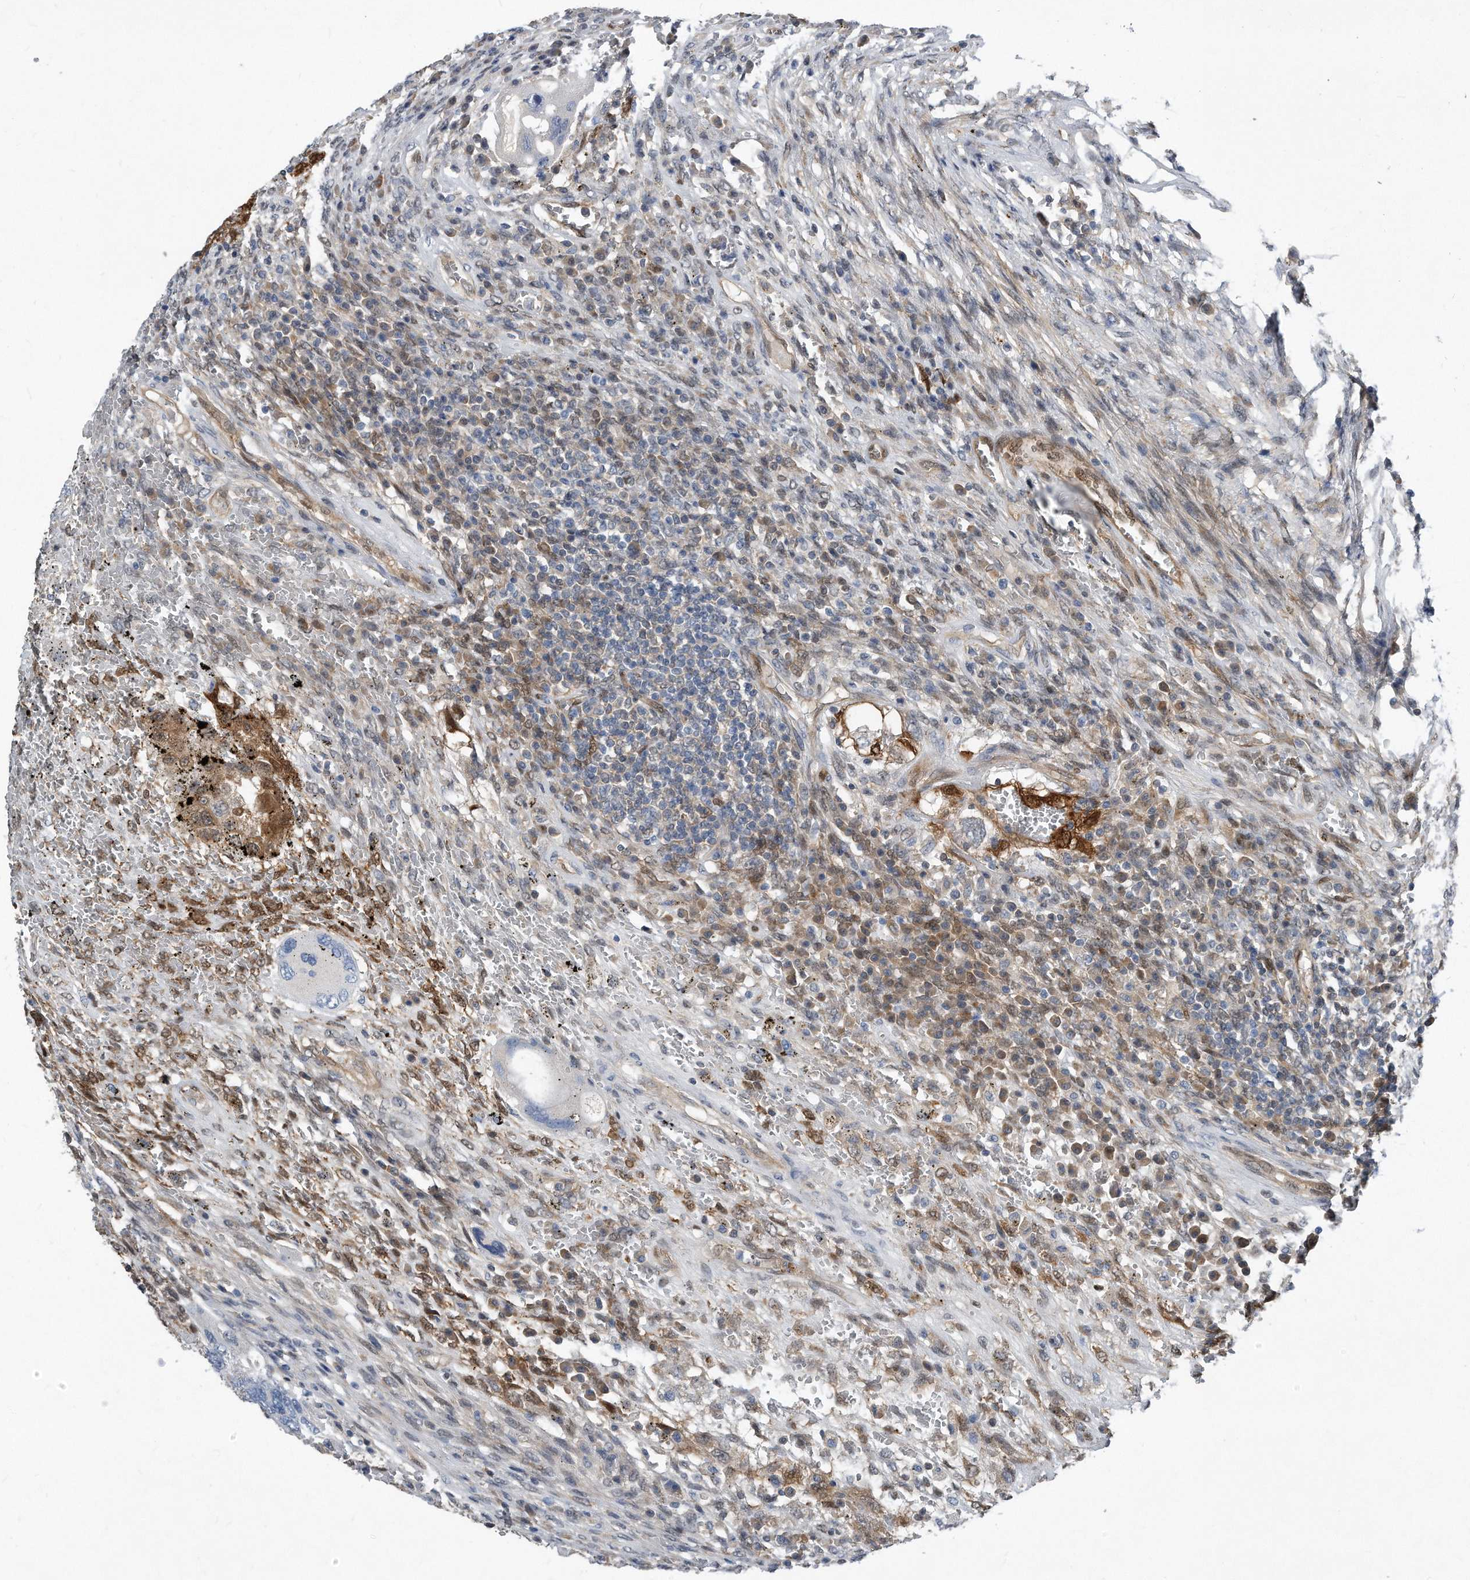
{"staining": {"intensity": "weak", "quantity": "25%-75%", "location": "cytoplasmic/membranous"}, "tissue": "testis cancer", "cell_type": "Tumor cells", "image_type": "cancer", "snomed": [{"axis": "morphology", "description": "Carcinoma, Embryonal, NOS"}, {"axis": "topography", "description": "Testis"}], "caption": "There is low levels of weak cytoplasmic/membranous staining in tumor cells of testis cancer, as demonstrated by immunohistochemical staining (brown color).", "gene": "MAP2K6", "patient": {"sex": "male", "age": 26}}